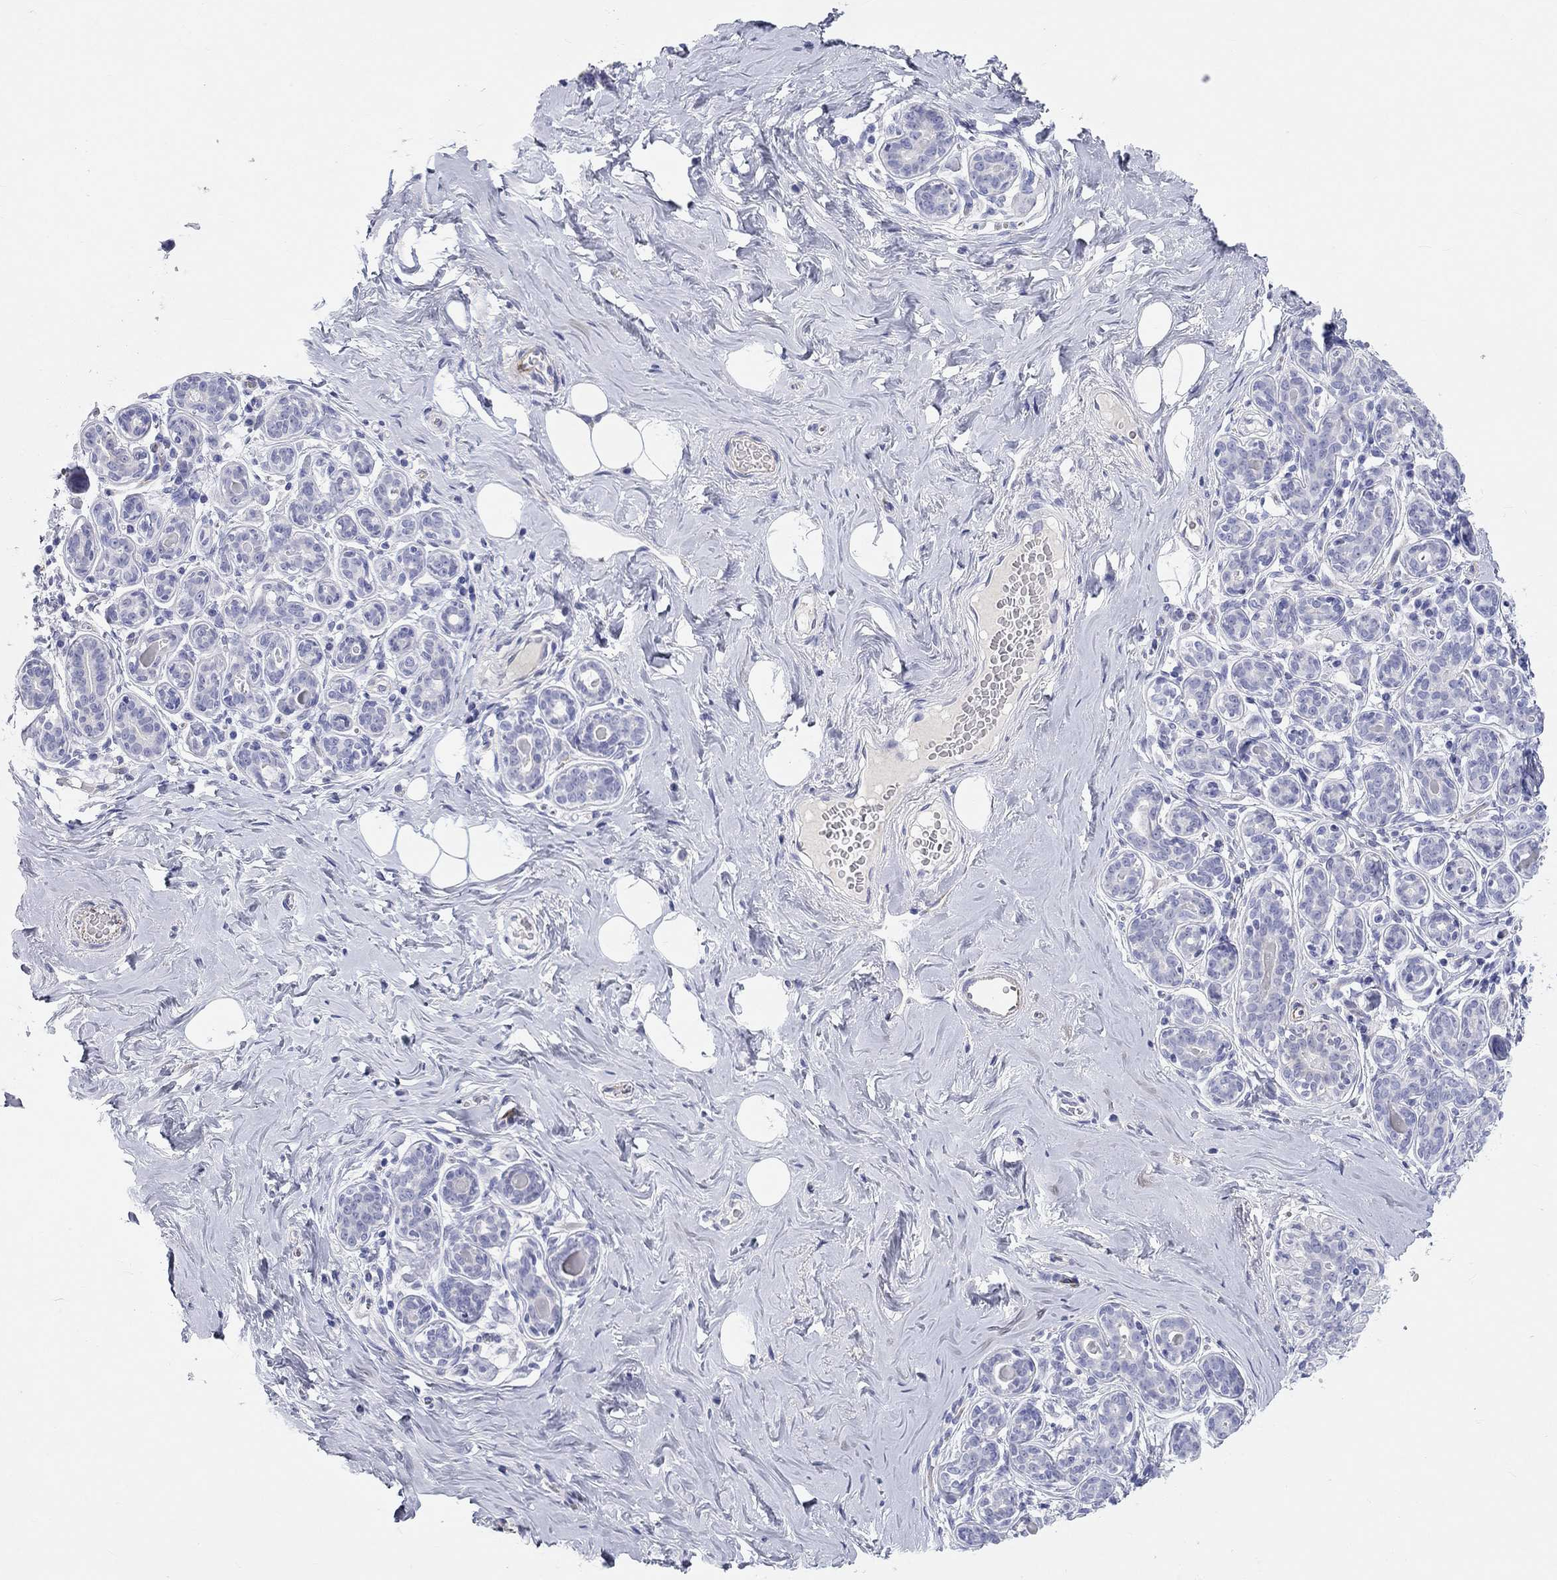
{"staining": {"intensity": "negative", "quantity": "none", "location": "none"}, "tissue": "breast", "cell_type": "Adipocytes", "image_type": "normal", "snomed": [{"axis": "morphology", "description": "Normal tissue, NOS"}, {"axis": "topography", "description": "Skin"}, {"axis": "topography", "description": "Breast"}], "caption": "Immunohistochemistry (IHC) histopathology image of normal breast: human breast stained with DAB (3,3'-diaminobenzidine) exhibits no significant protein positivity in adipocytes. (DAB (3,3'-diaminobenzidine) immunohistochemistry (IHC), high magnification).", "gene": "PCDHGC5", "patient": {"sex": "female", "age": 43}}